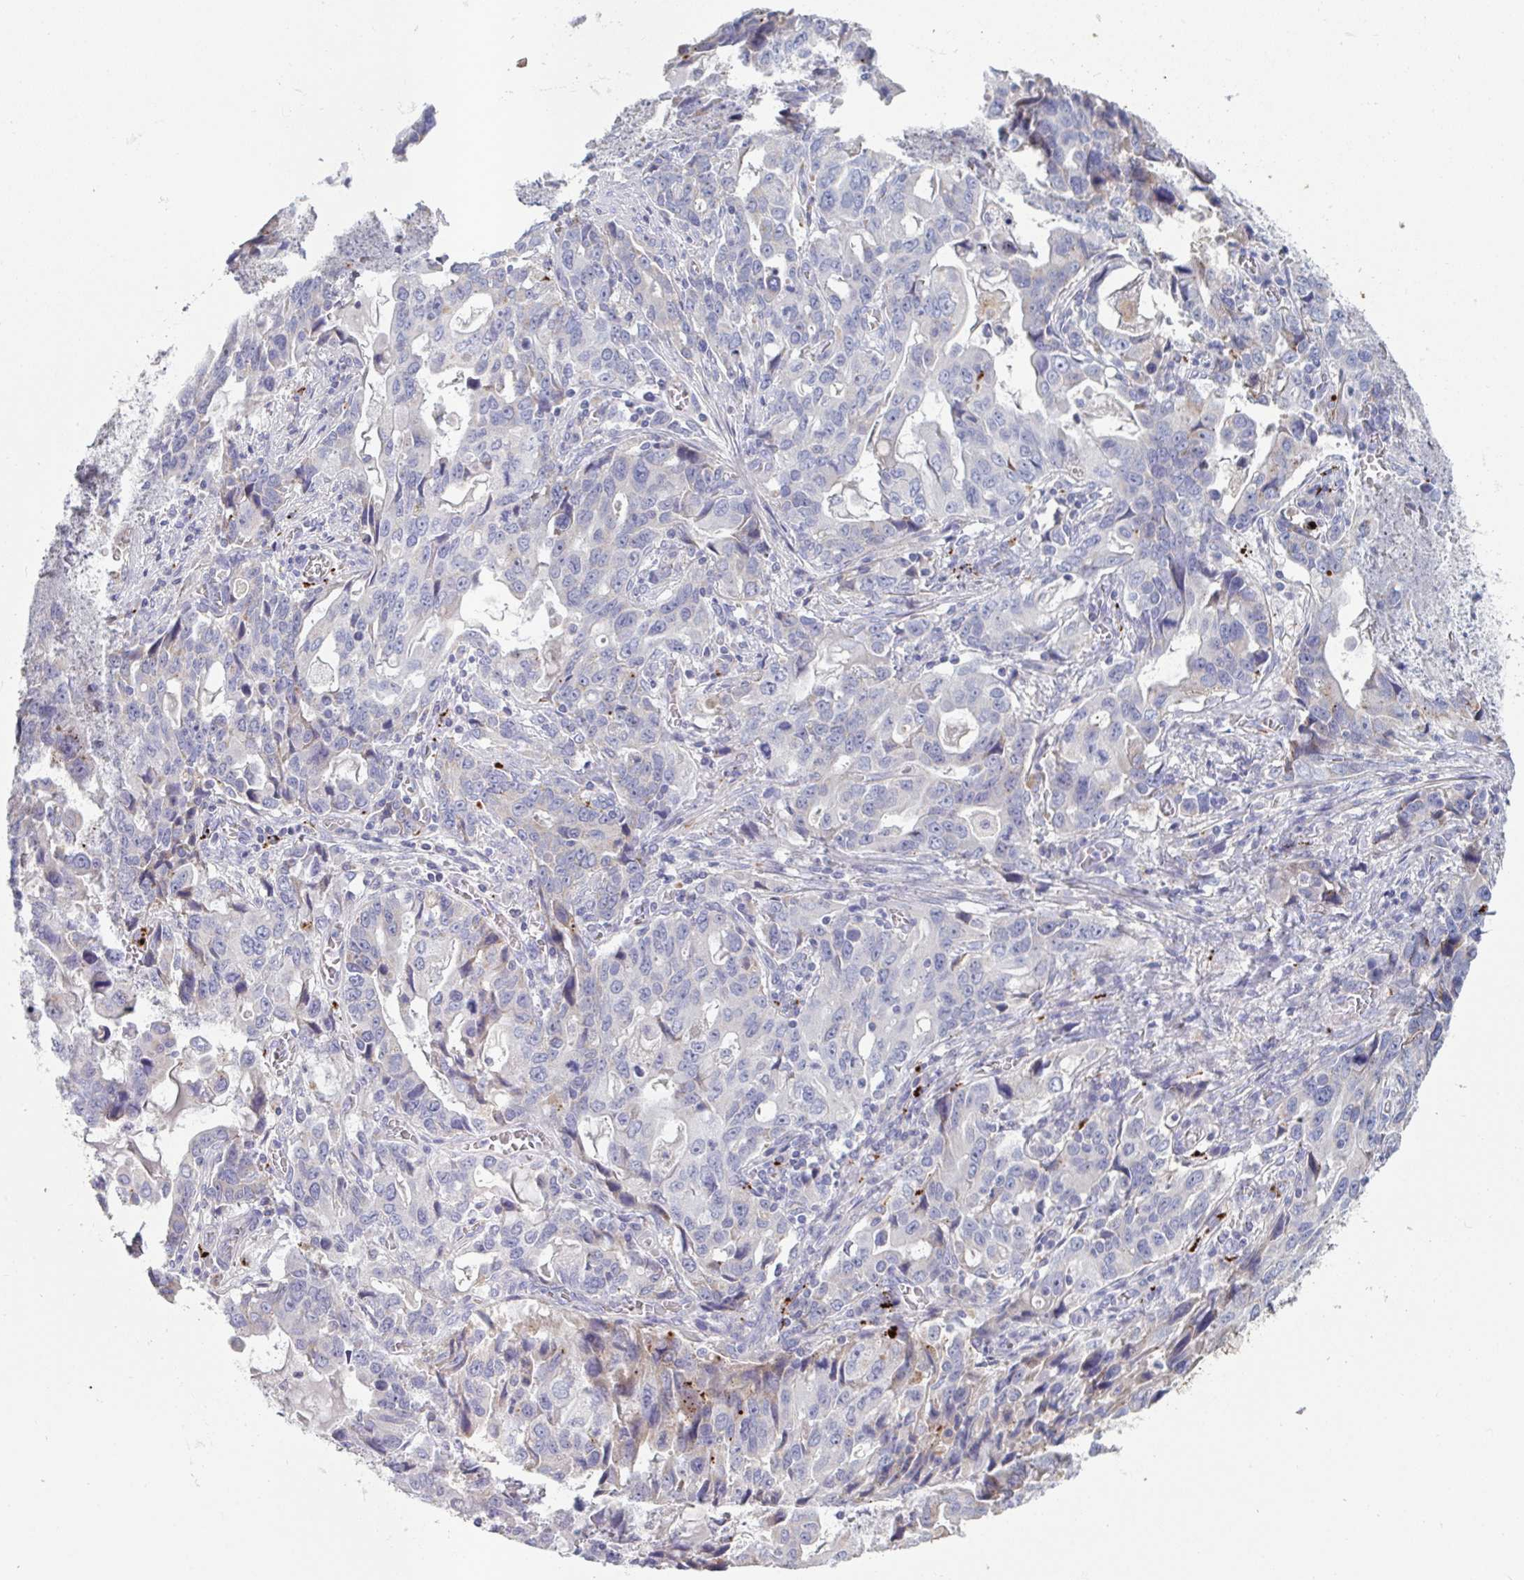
{"staining": {"intensity": "negative", "quantity": "none", "location": "none"}, "tissue": "stomach cancer", "cell_type": "Tumor cells", "image_type": "cancer", "snomed": [{"axis": "morphology", "description": "Adenocarcinoma, NOS"}, {"axis": "topography", "description": "Stomach, upper"}], "caption": "Immunohistochemical staining of stomach cancer (adenocarcinoma) shows no significant expression in tumor cells.", "gene": "HGFAC", "patient": {"sex": "male", "age": 85}}